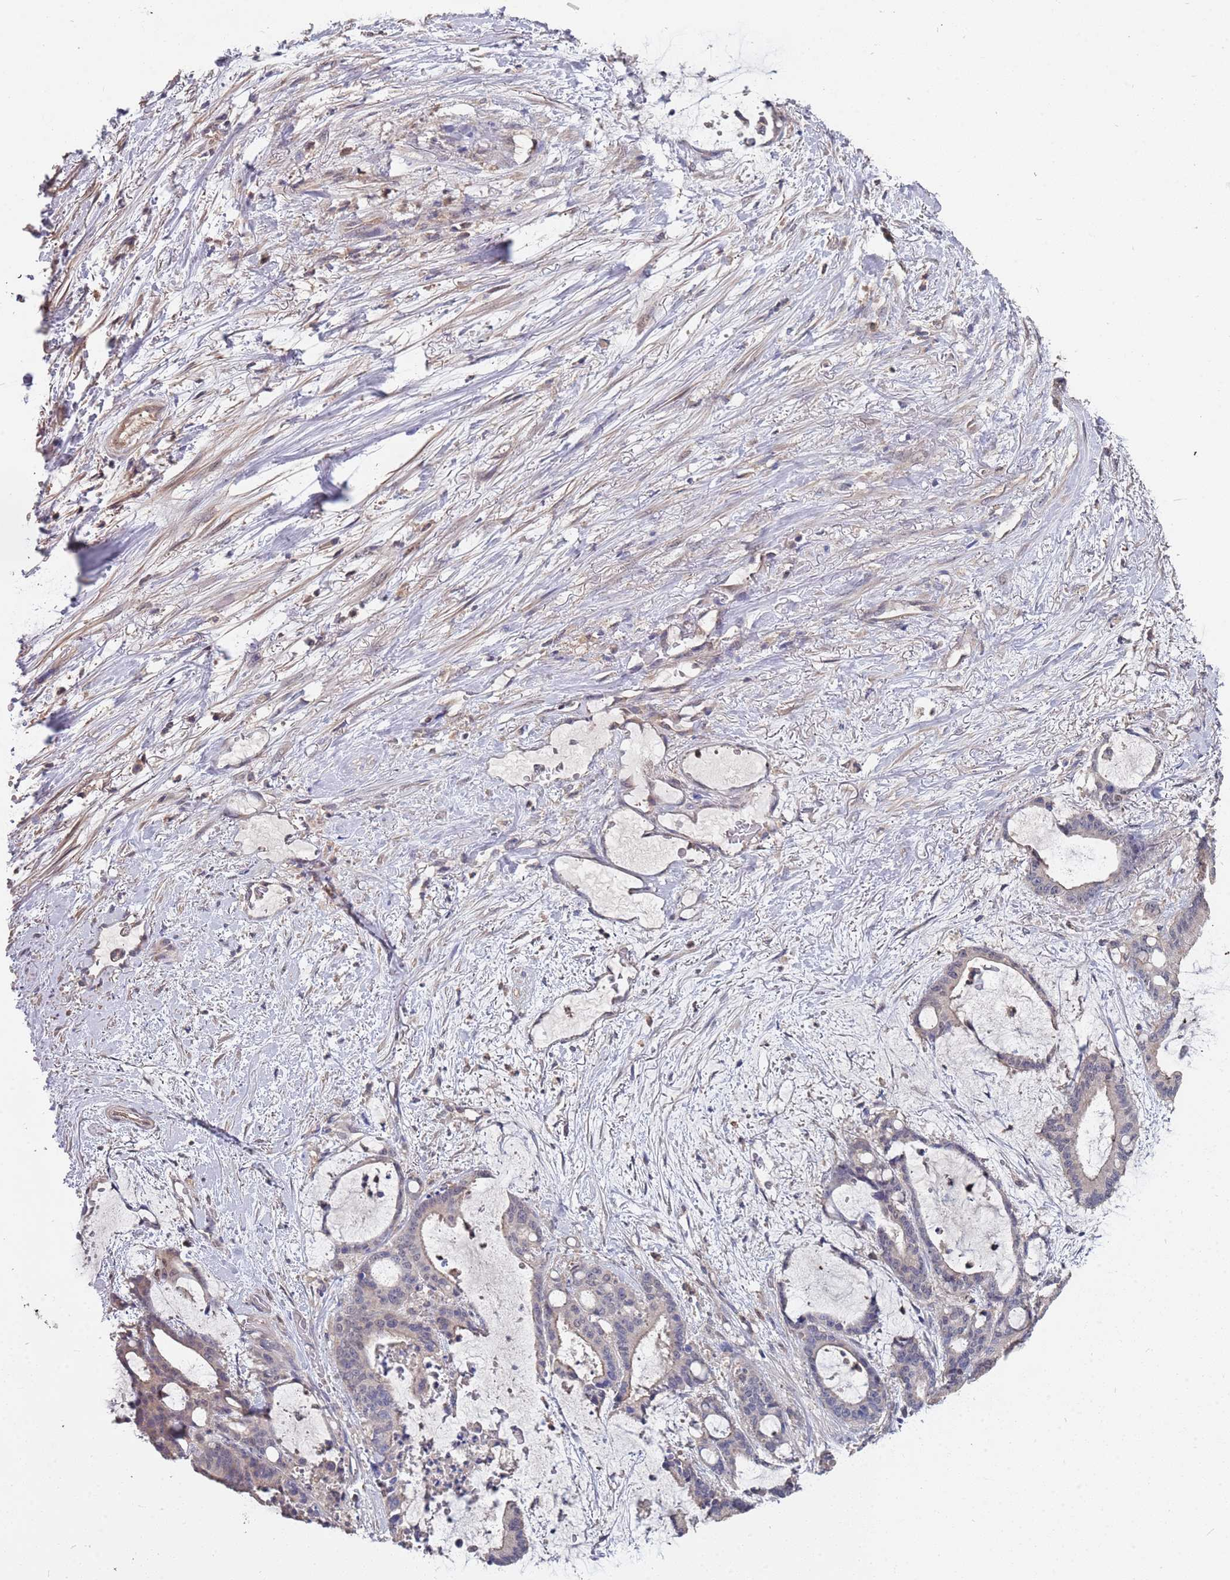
{"staining": {"intensity": "negative", "quantity": "none", "location": "none"}, "tissue": "liver cancer", "cell_type": "Tumor cells", "image_type": "cancer", "snomed": [{"axis": "morphology", "description": "Normal tissue, NOS"}, {"axis": "morphology", "description": "Cholangiocarcinoma"}, {"axis": "topography", "description": "Liver"}, {"axis": "topography", "description": "Peripheral nerve tissue"}], "caption": "Tumor cells are negative for brown protein staining in cholangiocarcinoma (liver).", "gene": "TCEANC2", "patient": {"sex": "female", "age": 73}}